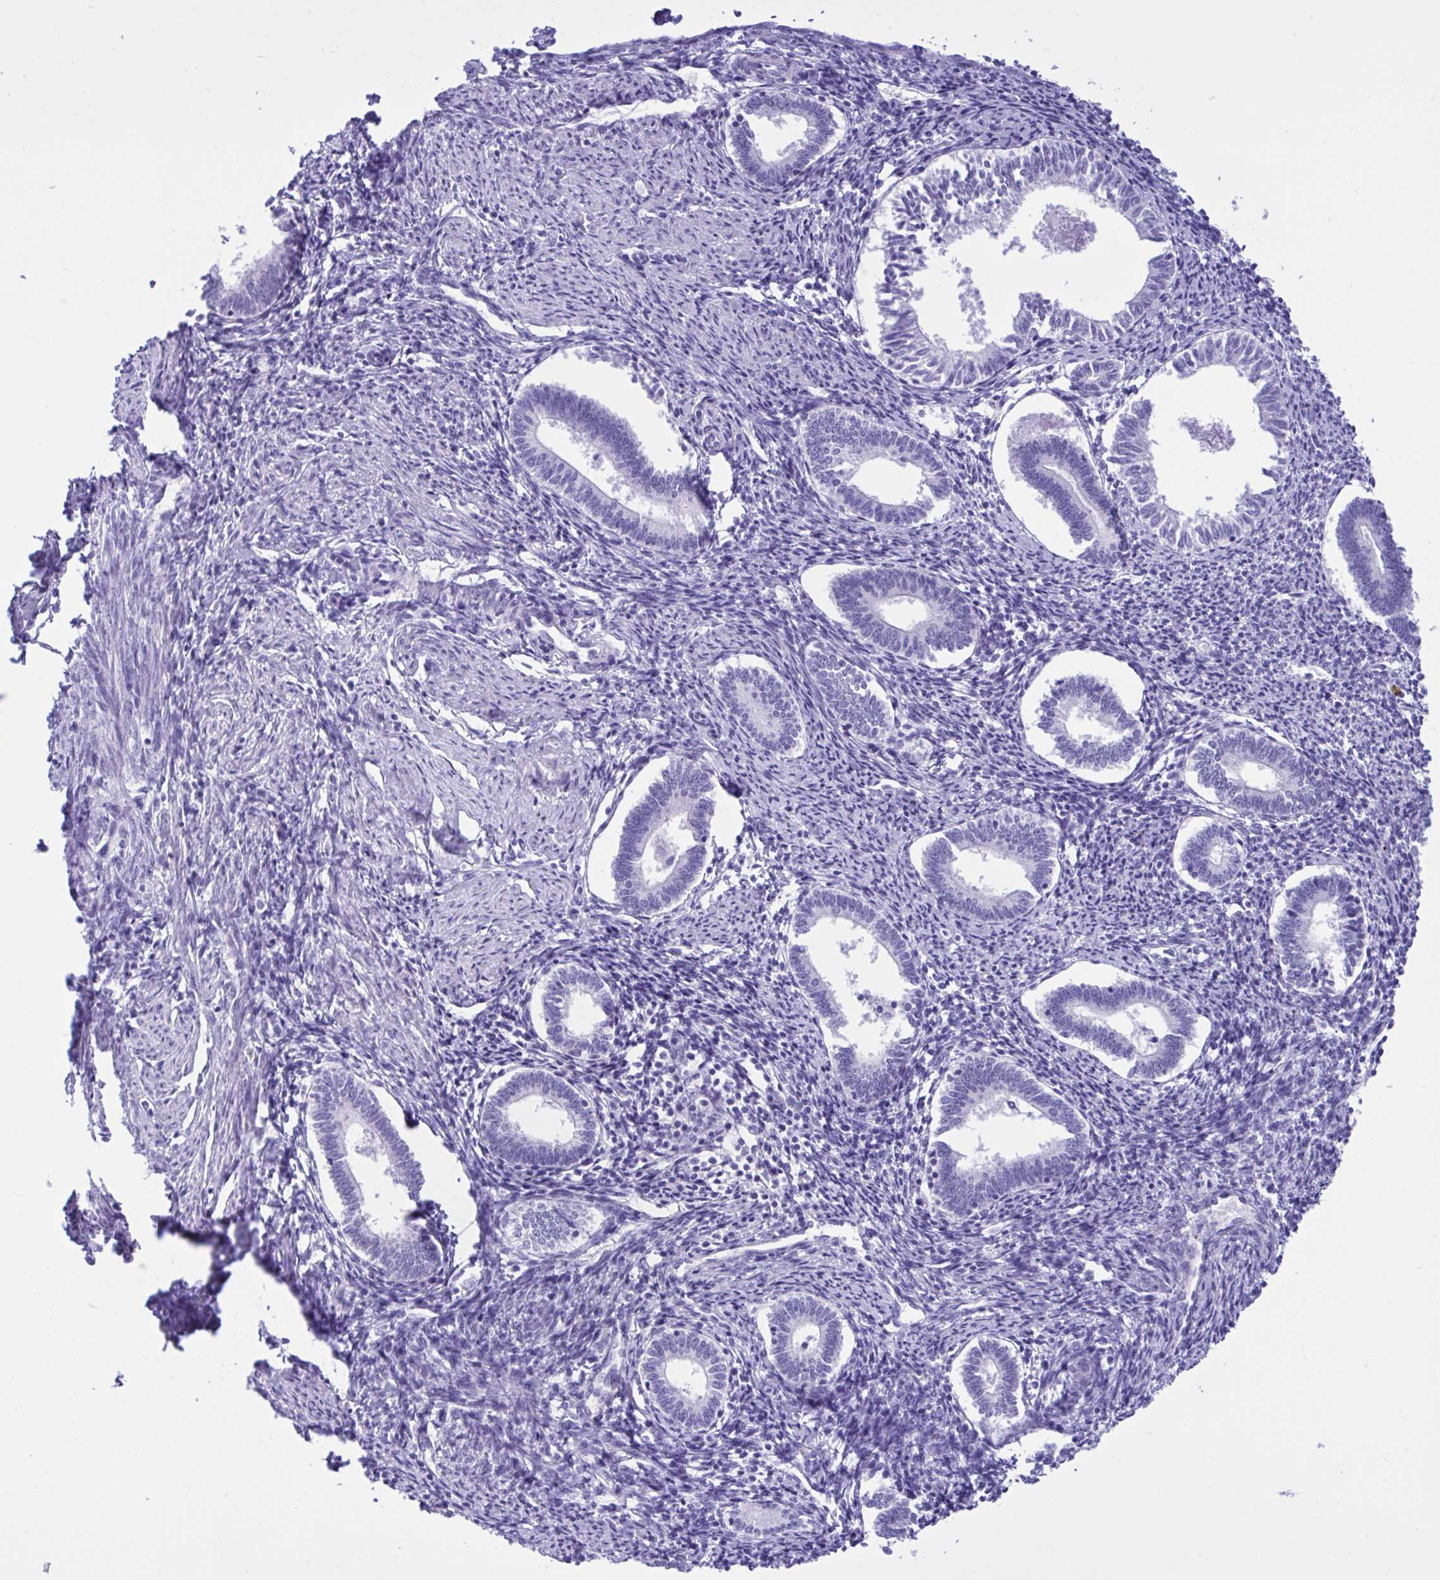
{"staining": {"intensity": "negative", "quantity": "none", "location": "none"}, "tissue": "endometrium", "cell_type": "Cells in endometrial stroma", "image_type": "normal", "snomed": [{"axis": "morphology", "description": "Normal tissue, NOS"}, {"axis": "topography", "description": "Endometrium"}], "caption": "Image shows no significant protein expression in cells in endometrial stroma of normal endometrium. Nuclei are stained in blue.", "gene": "BEX5", "patient": {"sex": "female", "age": 41}}